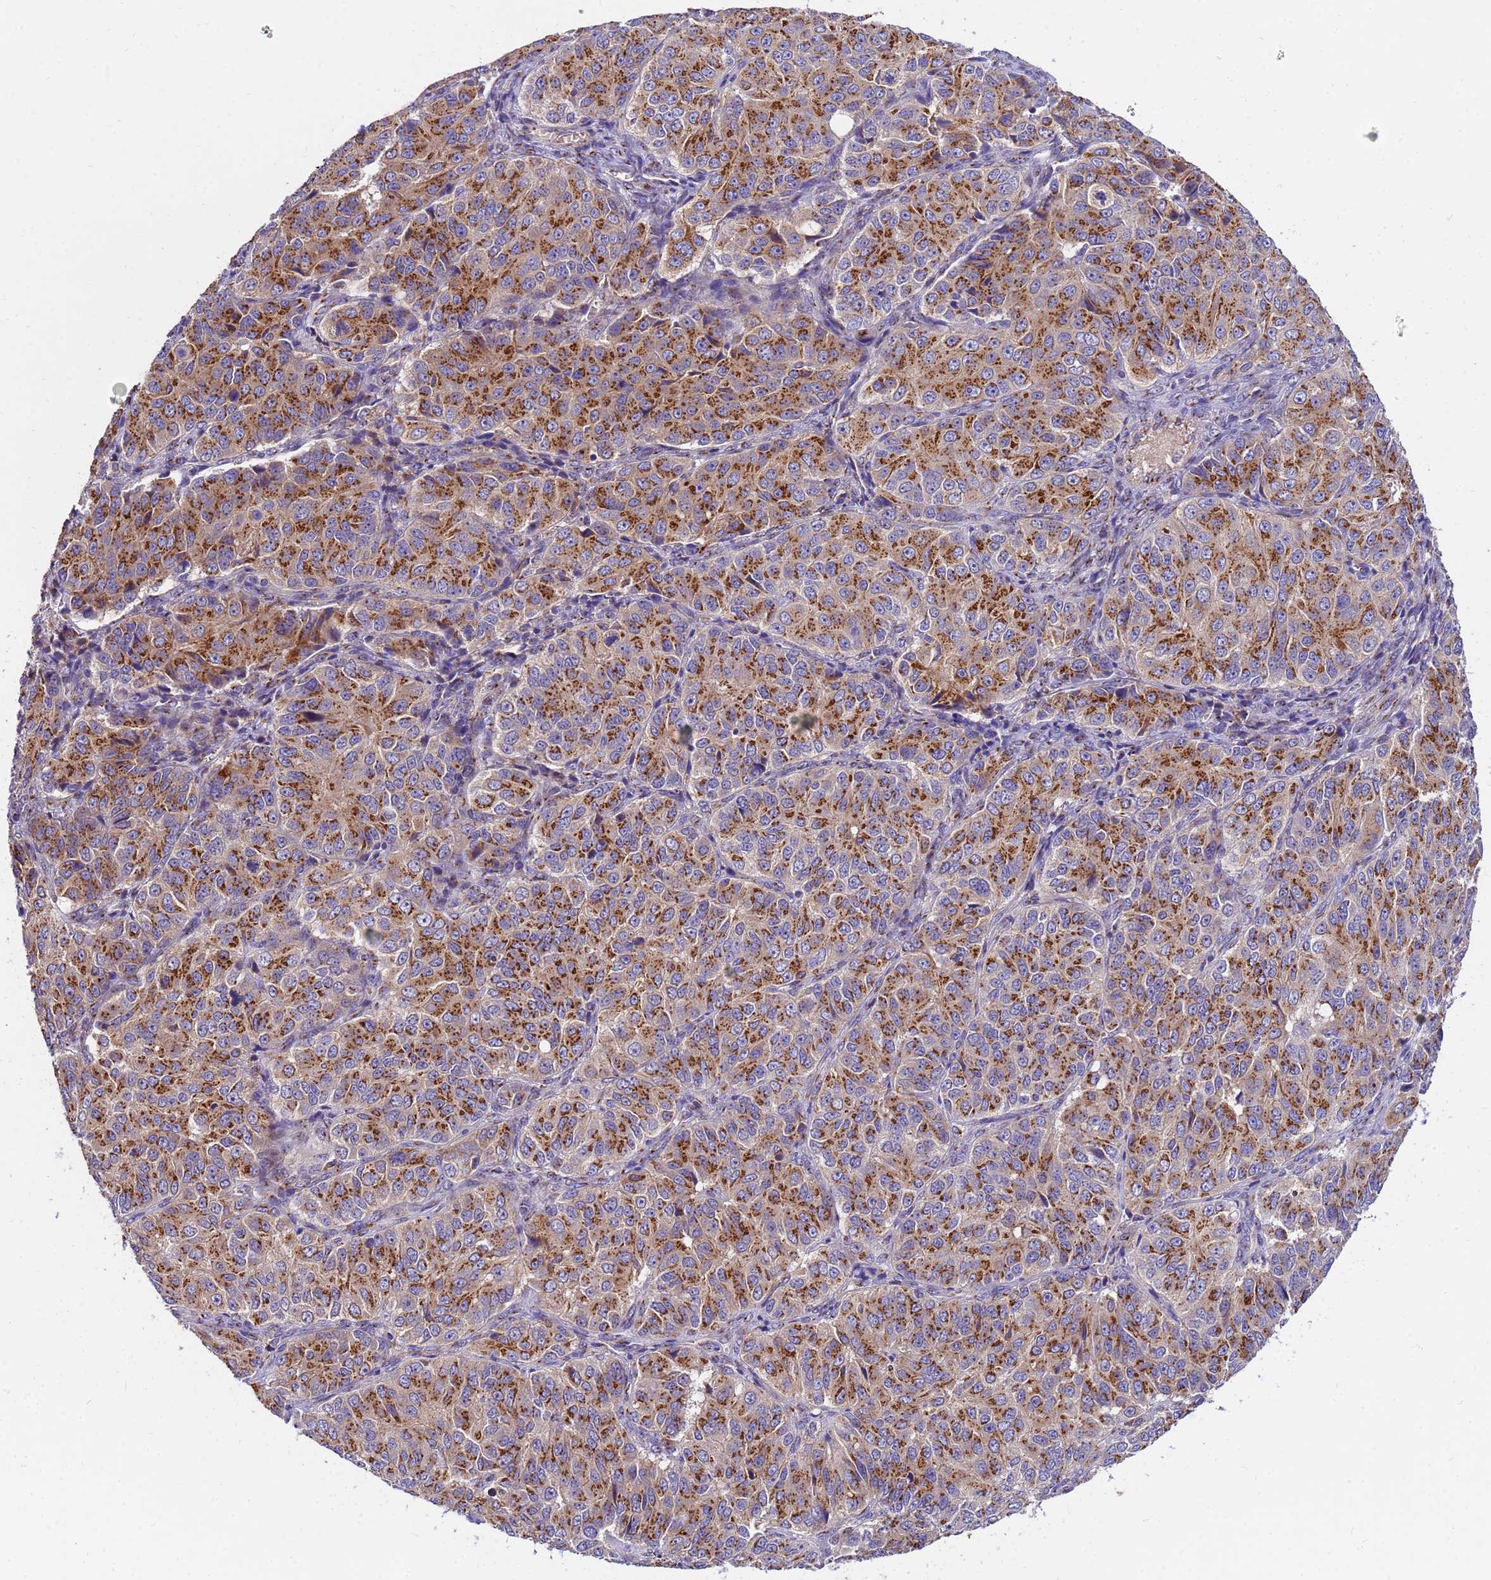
{"staining": {"intensity": "moderate", "quantity": ">75%", "location": "cytoplasmic/membranous"}, "tissue": "ovarian cancer", "cell_type": "Tumor cells", "image_type": "cancer", "snomed": [{"axis": "morphology", "description": "Carcinoma, endometroid"}, {"axis": "topography", "description": "Ovary"}], "caption": "Human ovarian cancer stained with a protein marker demonstrates moderate staining in tumor cells.", "gene": "HPS3", "patient": {"sex": "female", "age": 51}}